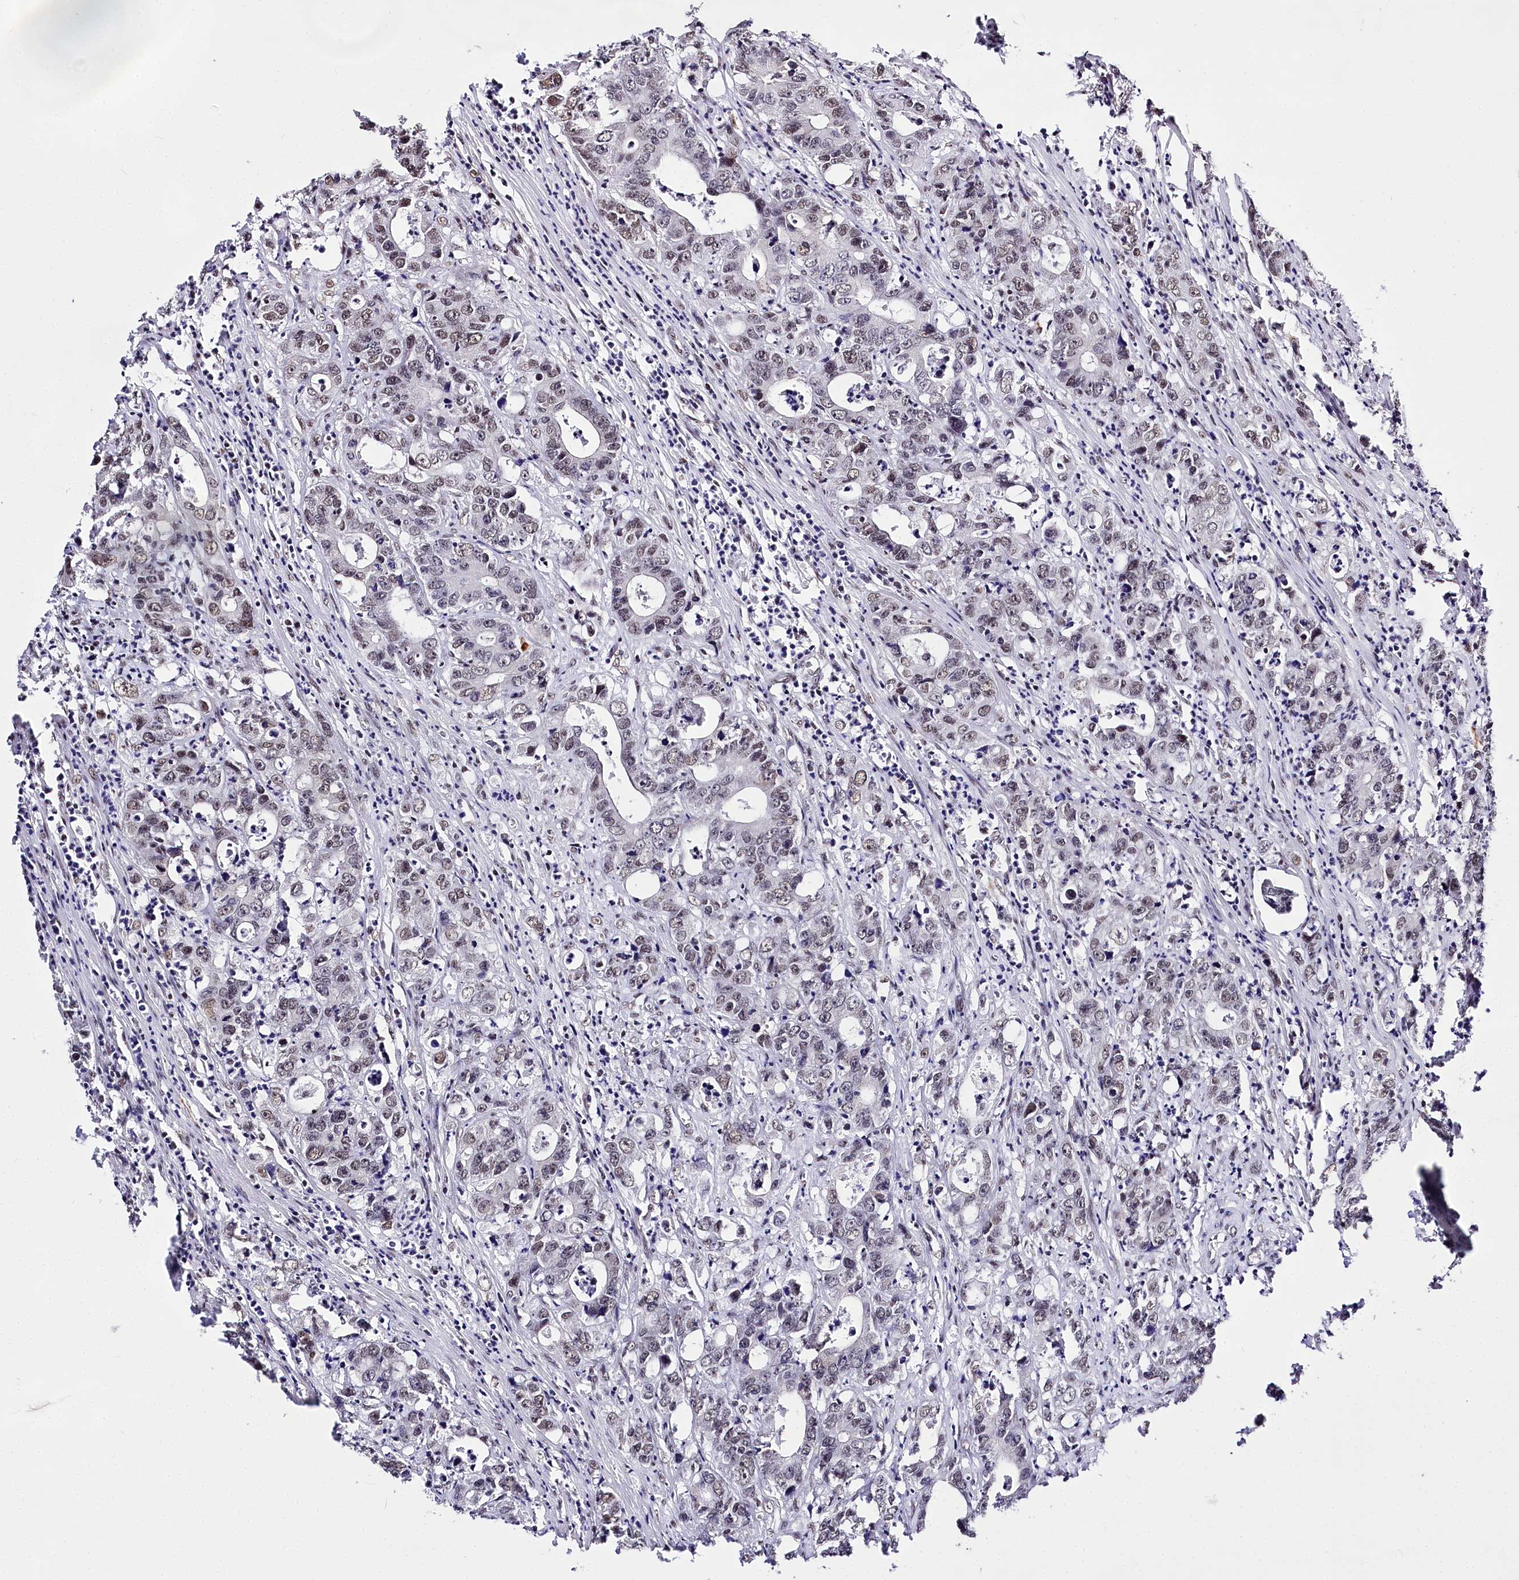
{"staining": {"intensity": "weak", "quantity": "<25%", "location": "nuclear"}, "tissue": "colorectal cancer", "cell_type": "Tumor cells", "image_type": "cancer", "snomed": [{"axis": "morphology", "description": "Adenocarcinoma, NOS"}, {"axis": "topography", "description": "Colon"}], "caption": "Immunohistochemistry (IHC) of human adenocarcinoma (colorectal) reveals no positivity in tumor cells.", "gene": "POU4F3", "patient": {"sex": "female", "age": 75}}